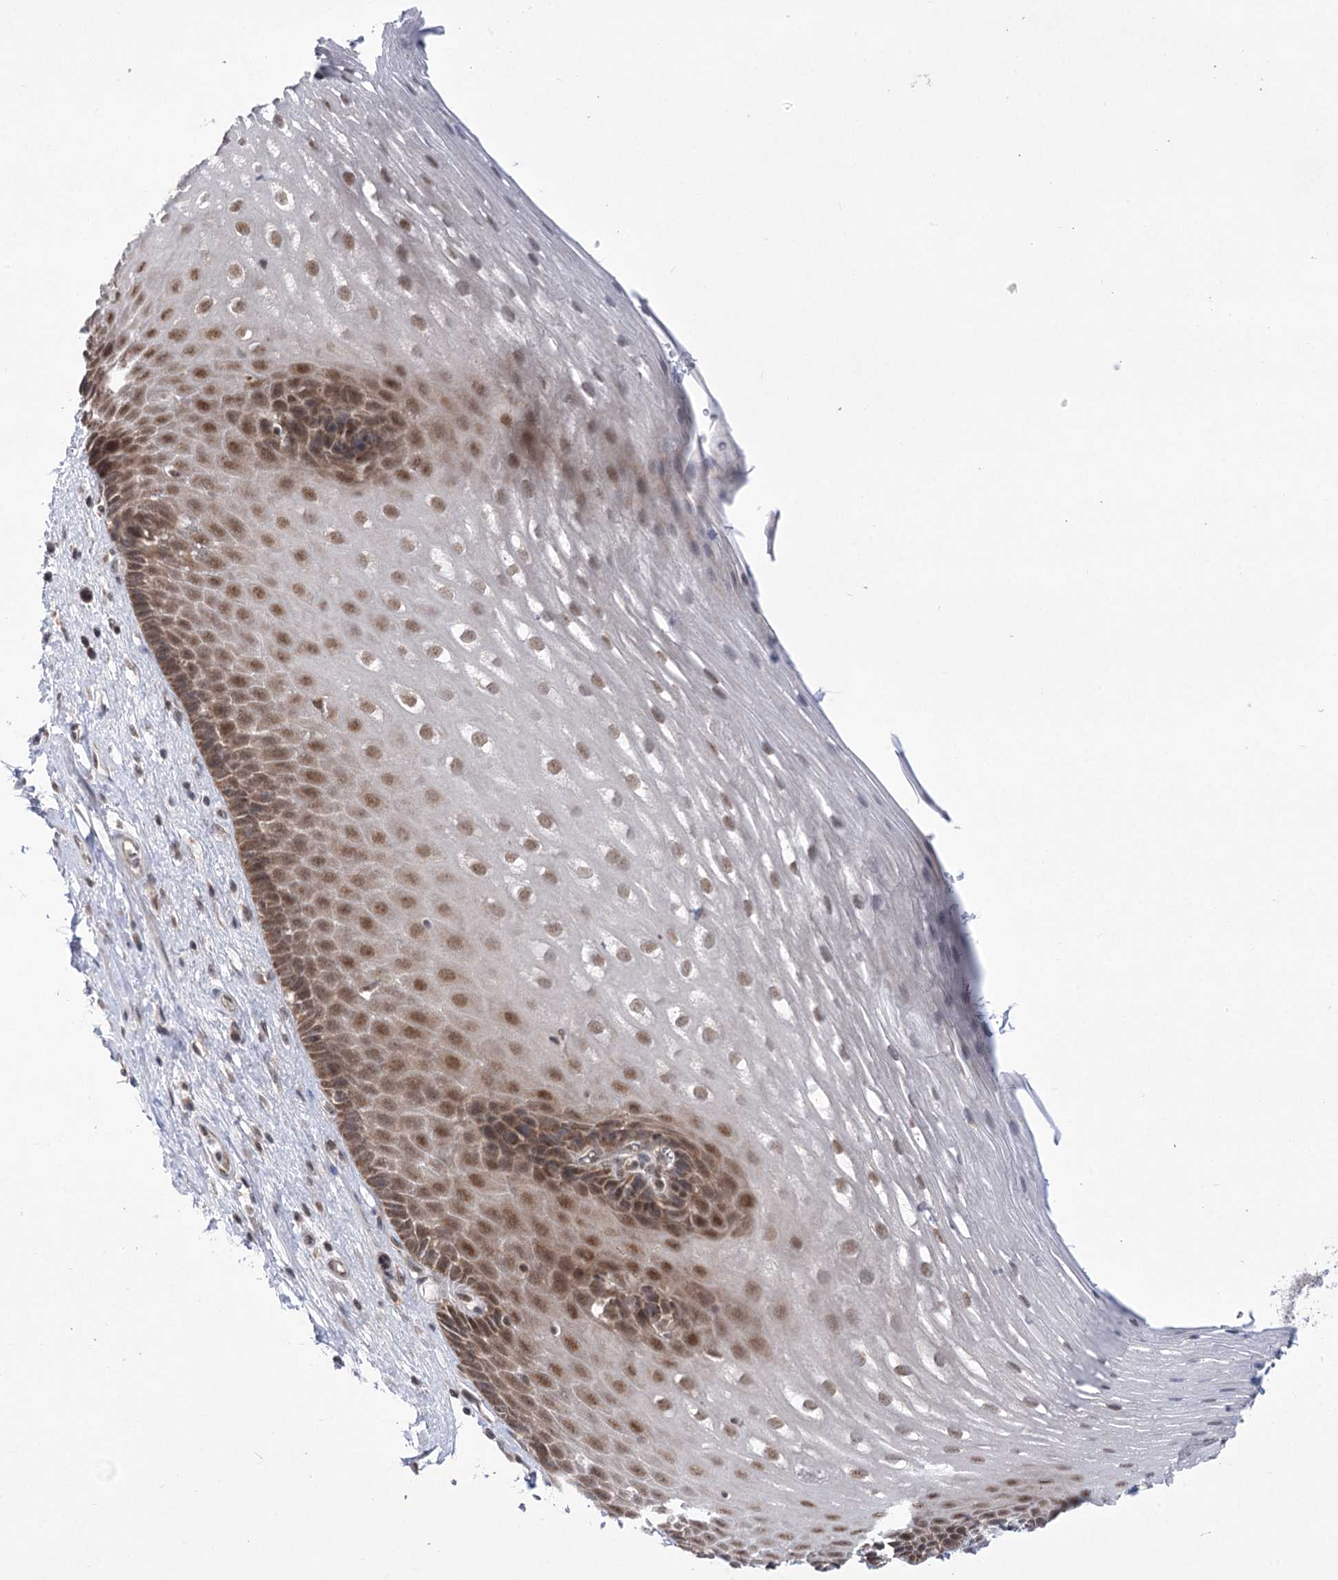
{"staining": {"intensity": "moderate", "quantity": ">75%", "location": "cytoplasmic/membranous,nuclear"}, "tissue": "esophagus", "cell_type": "Squamous epithelial cells", "image_type": "normal", "snomed": [{"axis": "morphology", "description": "Normal tissue, NOS"}, {"axis": "topography", "description": "Esophagus"}], "caption": "The photomicrograph reveals staining of normal esophagus, revealing moderate cytoplasmic/membranous,nuclear protein expression (brown color) within squamous epithelial cells. The staining is performed using DAB brown chromogen to label protein expression. The nuclei are counter-stained blue using hematoxylin.", "gene": "ZMAT2", "patient": {"sex": "male", "age": 62}}